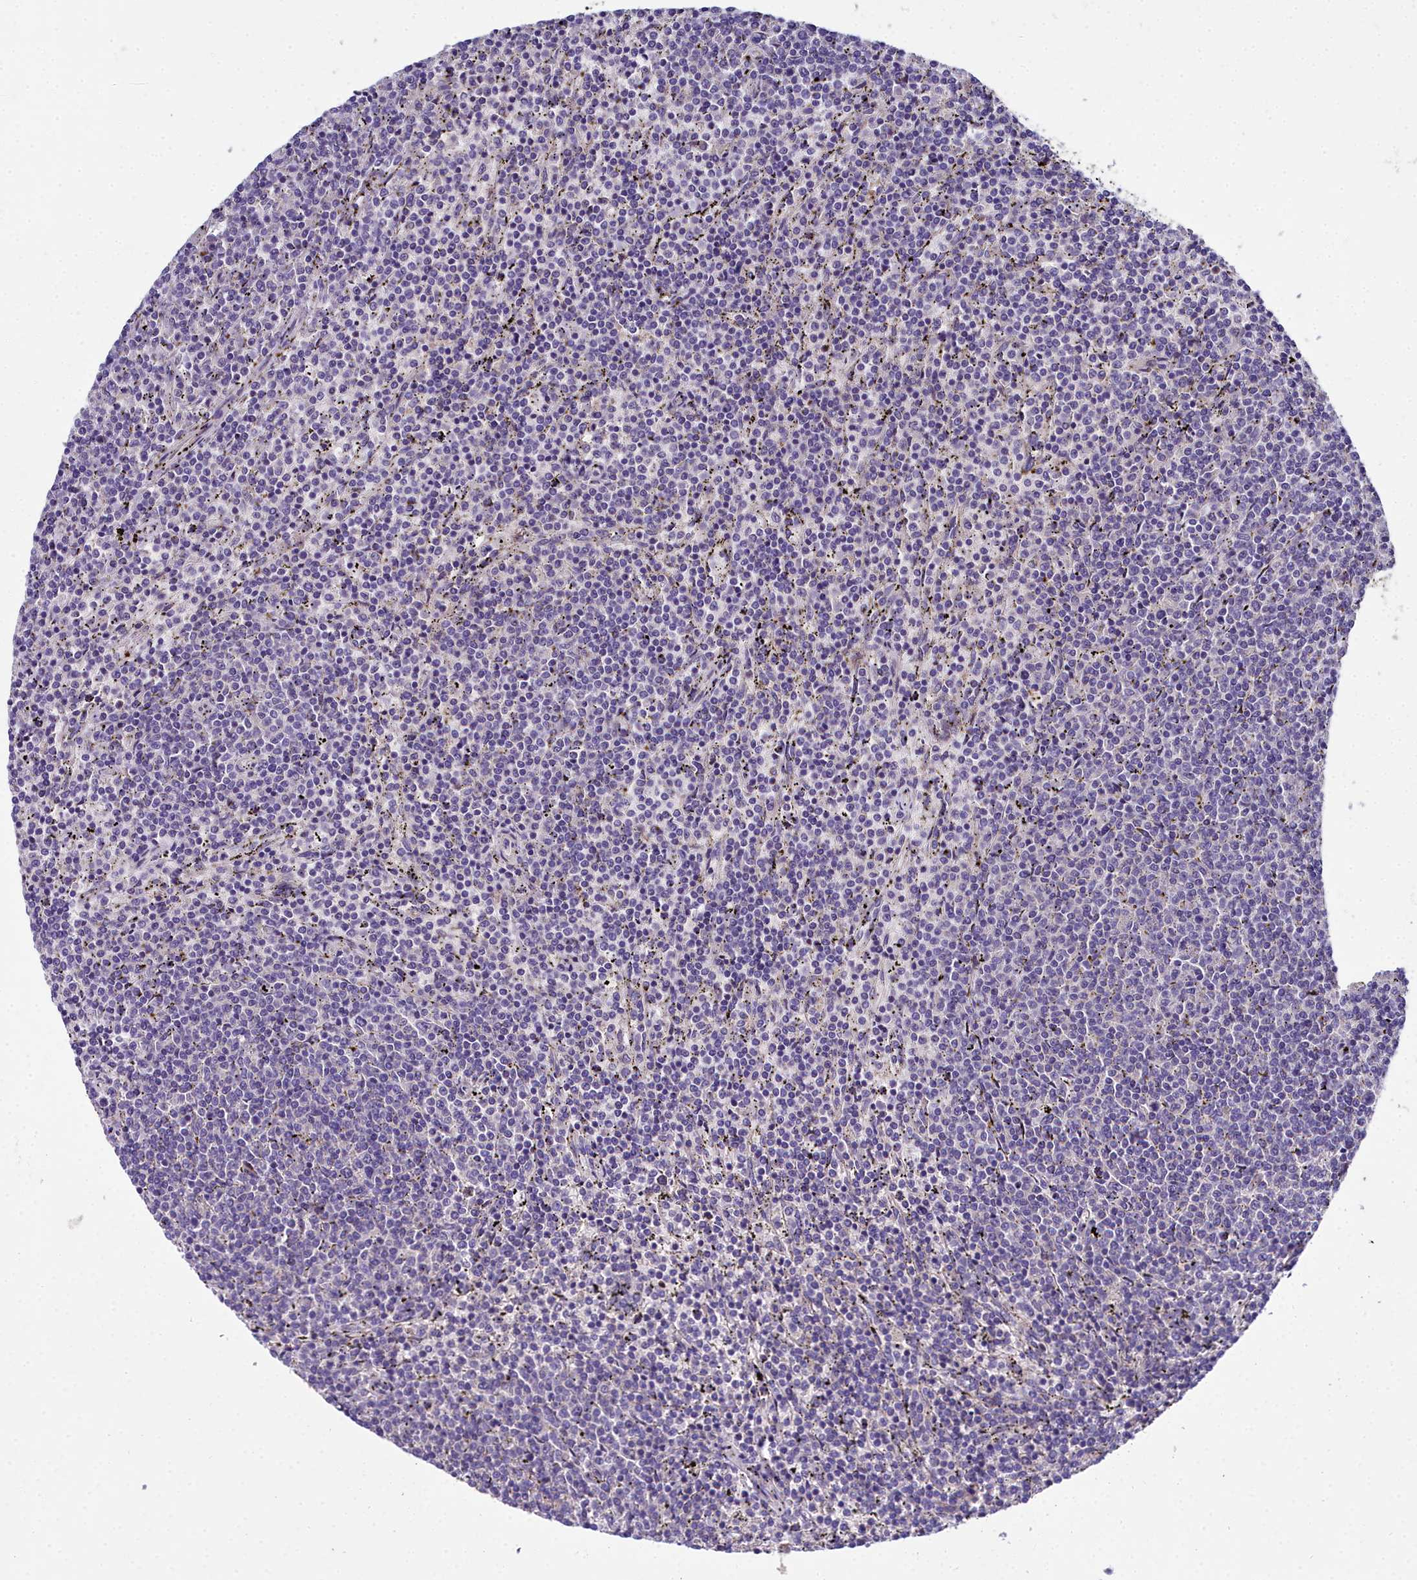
{"staining": {"intensity": "negative", "quantity": "none", "location": "none"}, "tissue": "lymphoma", "cell_type": "Tumor cells", "image_type": "cancer", "snomed": [{"axis": "morphology", "description": "Malignant lymphoma, non-Hodgkin's type, Low grade"}, {"axis": "topography", "description": "Spleen"}], "caption": "Immunohistochemistry of human lymphoma reveals no positivity in tumor cells. (DAB (3,3'-diaminobenzidine) IHC visualized using brightfield microscopy, high magnification).", "gene": "NT5M", "patient": {"sex": "female", "age": 50}}